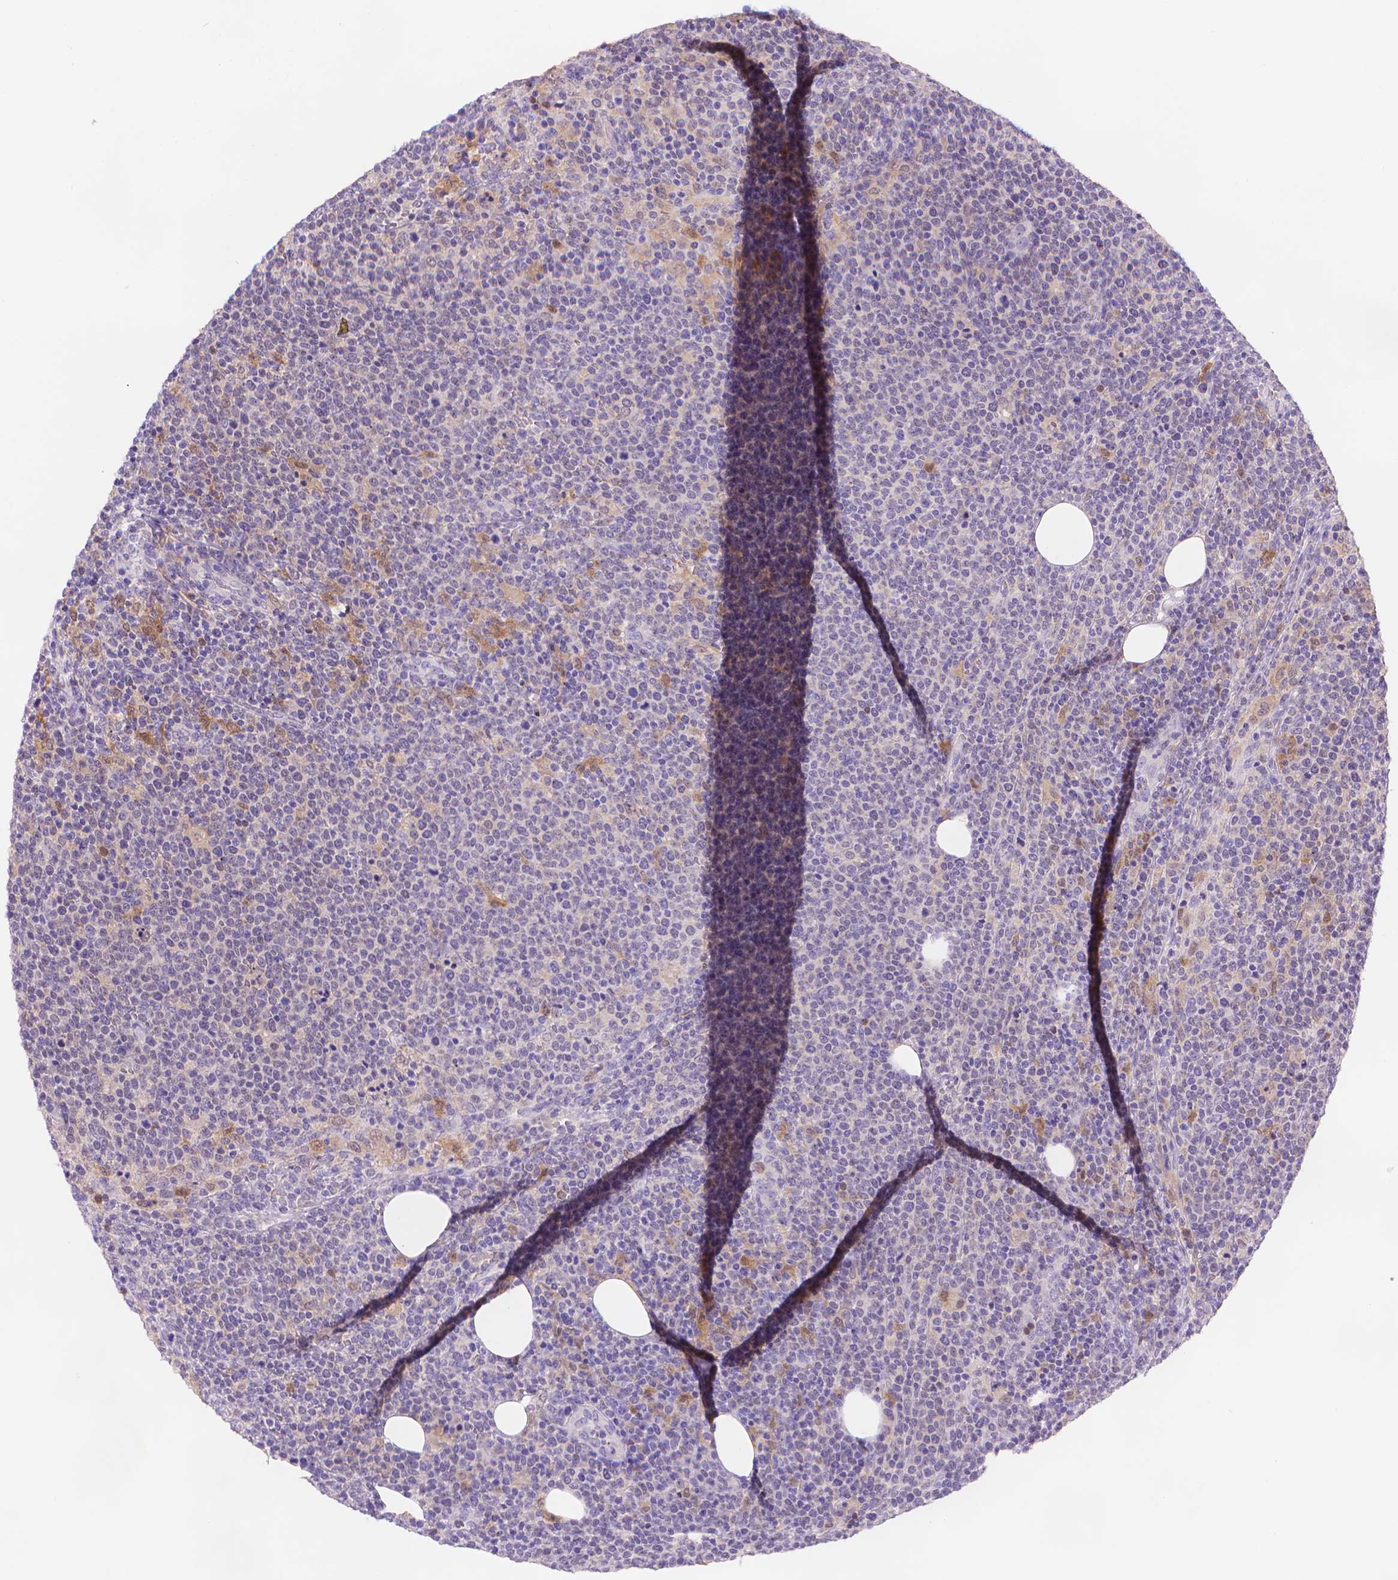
{"staining": {"intensity": "negative", "quantity": "none", "location": "none"}, "tissue": "lymphoma", "cell_type": "Tumor cells", "image_type": "cancer", "snomed": [{"axis": "morphology", "description": "Malignant lymphoma, non-Hodgkin's type, High grade"}, {"axis": "topography", "description": "Lymph node"}], "caption": "DAB immunohistochemical staining of human lymphoma displays no significant staining in tumor cells.", "gene": "FGD2", "patient": {"sex": "male", "age": 61}}